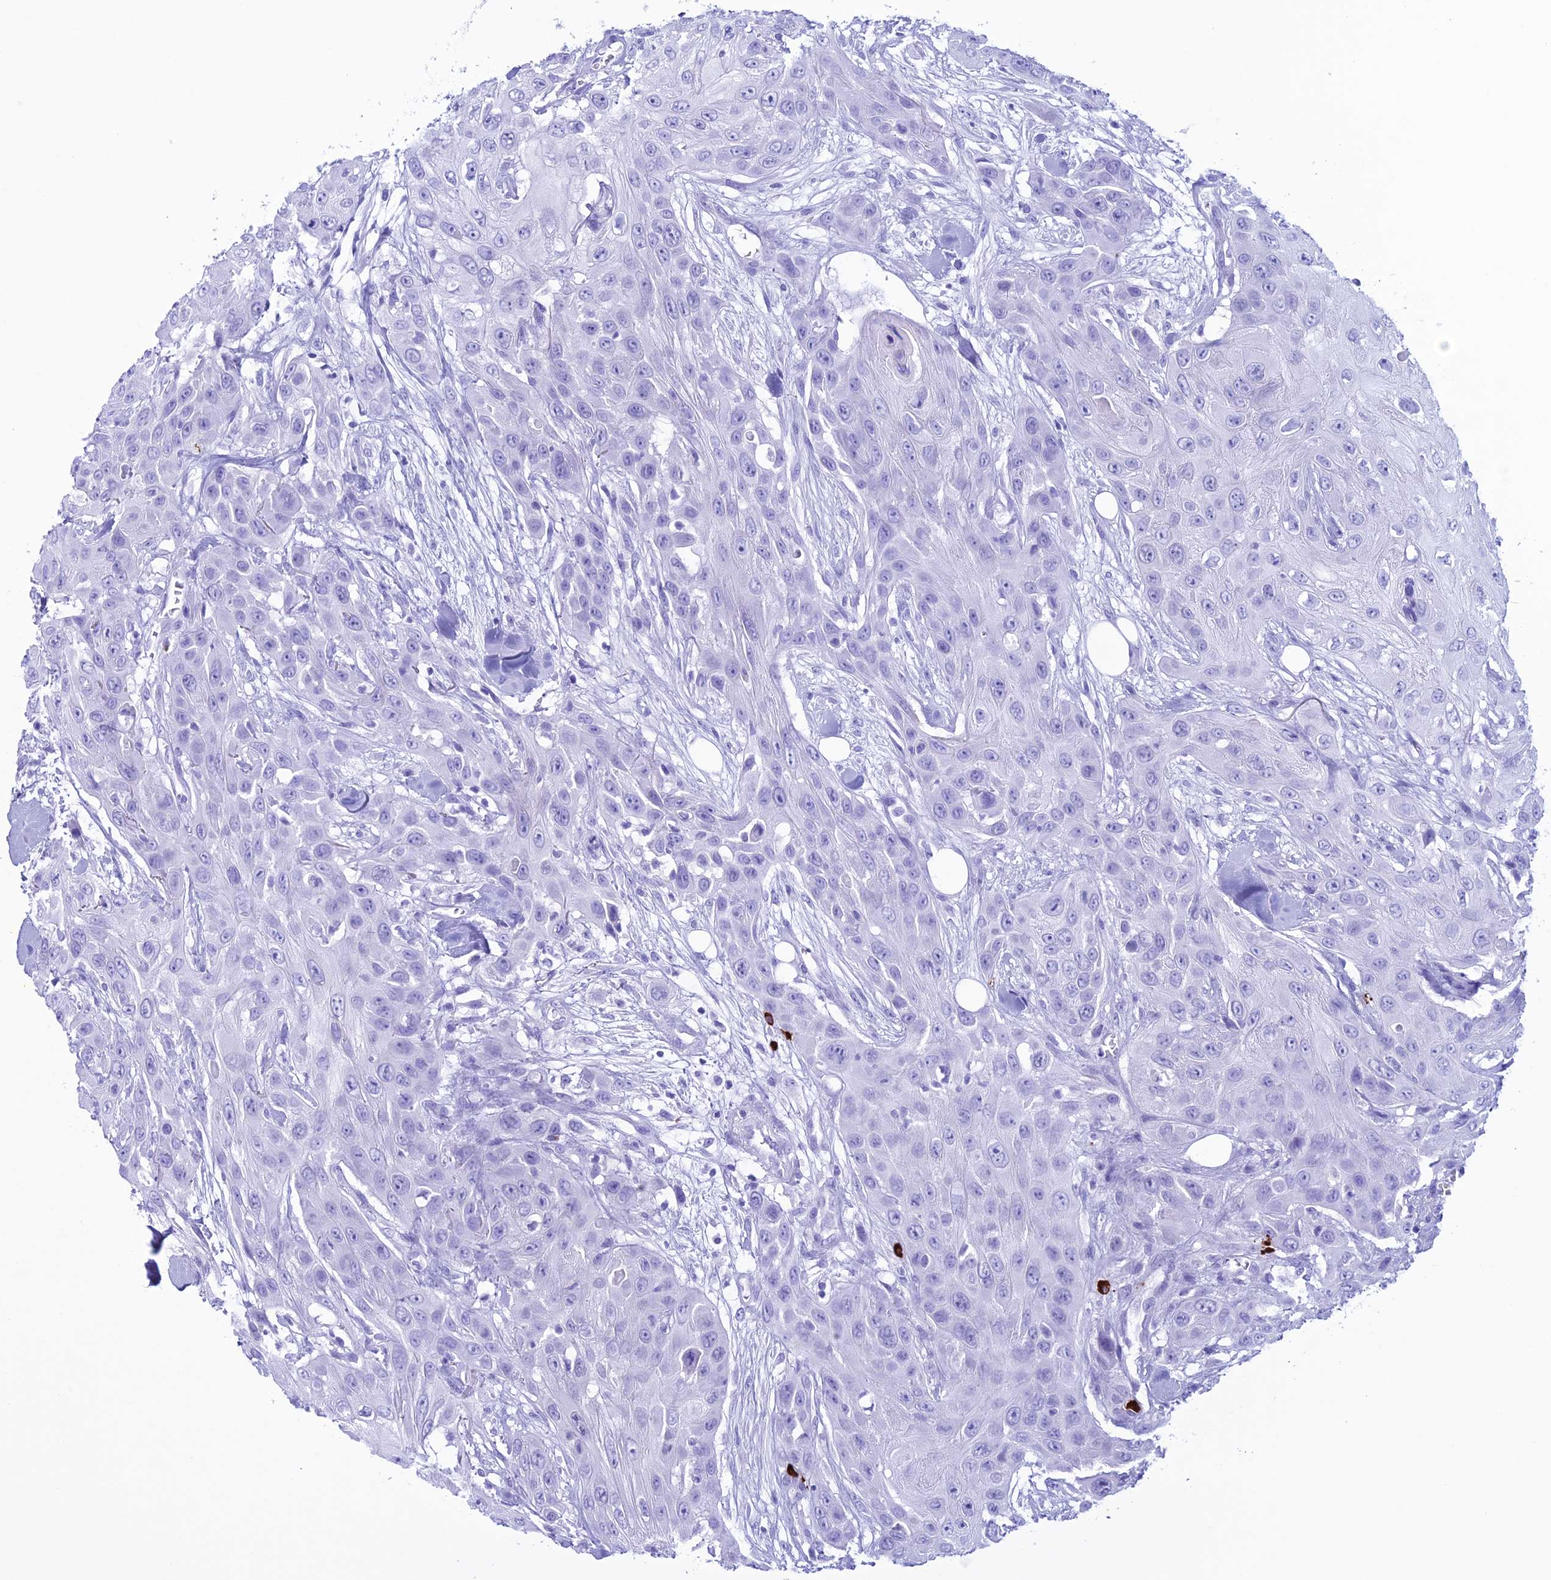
{"staining": {"intensity": "negative", "quantity": "none", "location": "none"}, "tissue": "head and neck cancer", "cell_type": "Tumor cells", "image_type": "cancer", "snomed": [{"axis": "morphology", "description": "Squamous cell carcinoma, NOS"}, {"axis": "topography", "description": "Head-Neck"}], "caption": "This image is of head and neck squamous cell carcinoma stained with immunohistochemistry to label a protein in brown with the nuclei are counter-stained blue. There is no staining in tumor cells.", "gene": "MZB1", "patient": {"sex": "male", "age": 81}}